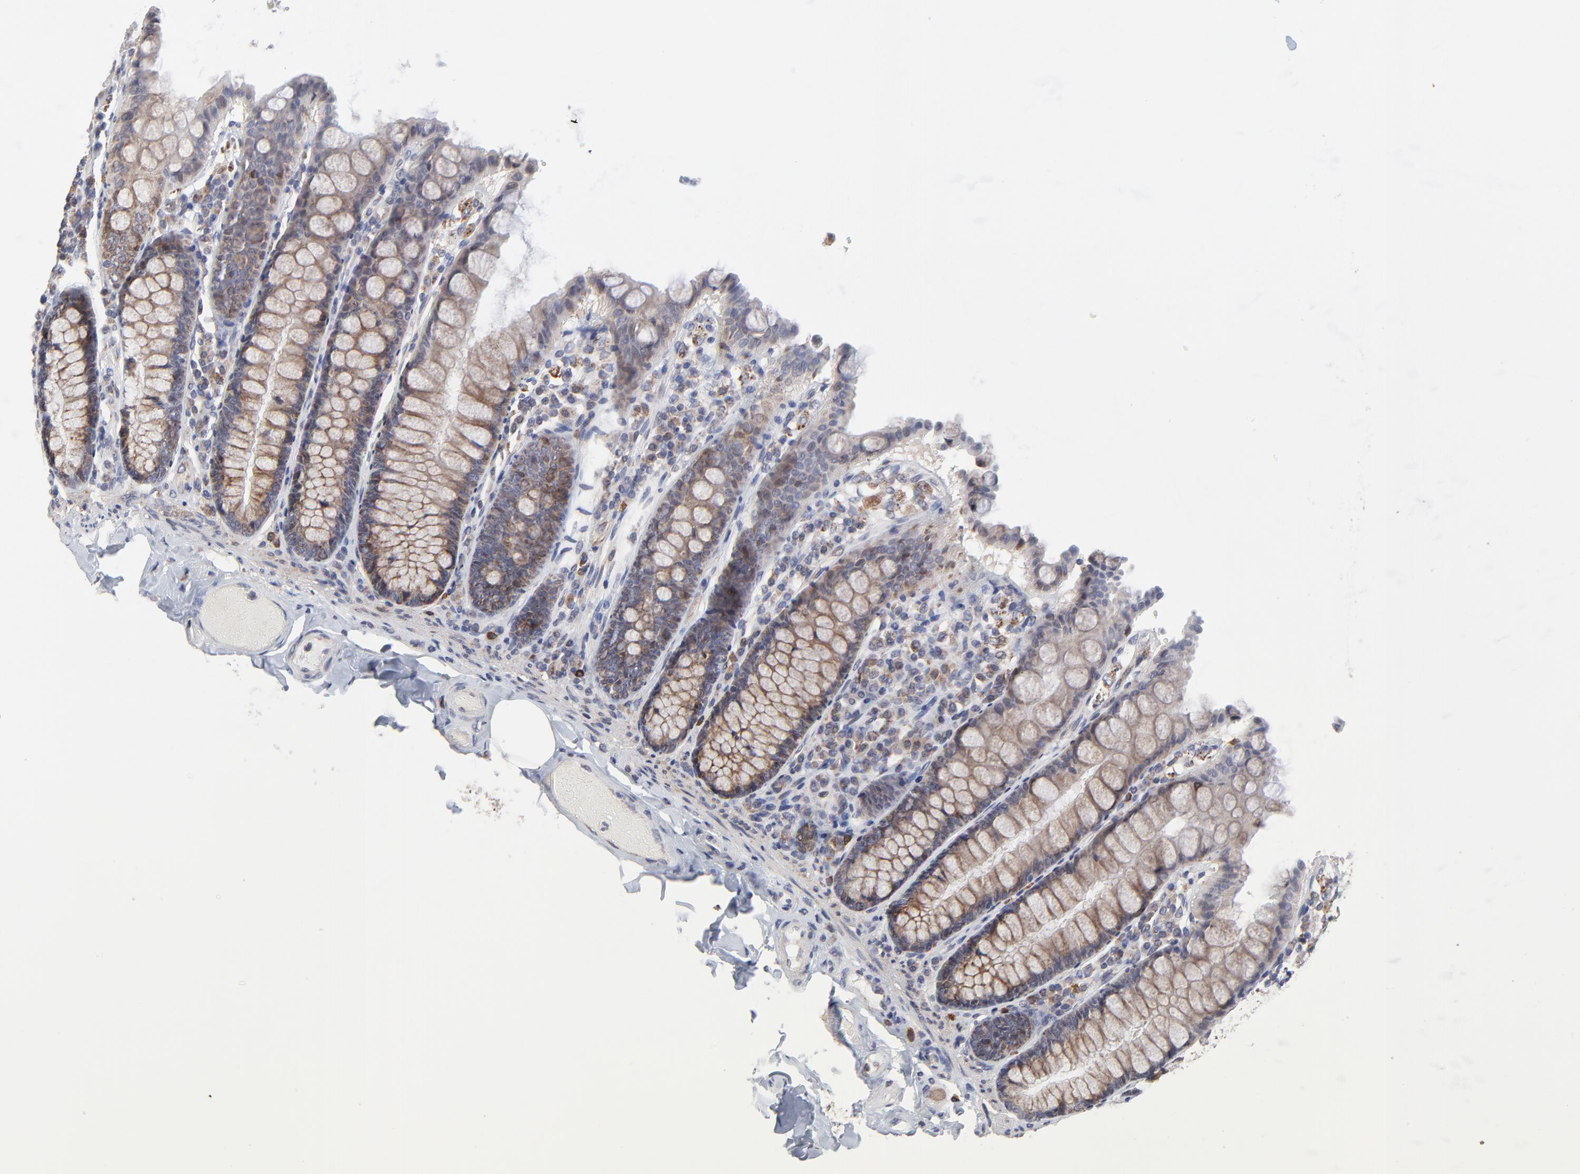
{"staining": {"intensity": "negative", "quantity": "none", "location": "none"}, "tissue": "colon", "cell_type": "Endothelial cells", "image_type": "normal", "snomed": [{"axis": "morphology", "description": "Normal tissue, NOS"}, {"axis": "topography", "description": "Colon"}], "caption": "High power microscopy image of an IHC micrograph of benign colon, revealing no significant staining in endothelial cells. (Brightfield microscopy of DAB (3,3'-diaminobenzidine) immunohistochemistry at high magnification).", "gene": "ZNF550", "patient": {"sex": "female", "age": 61}}